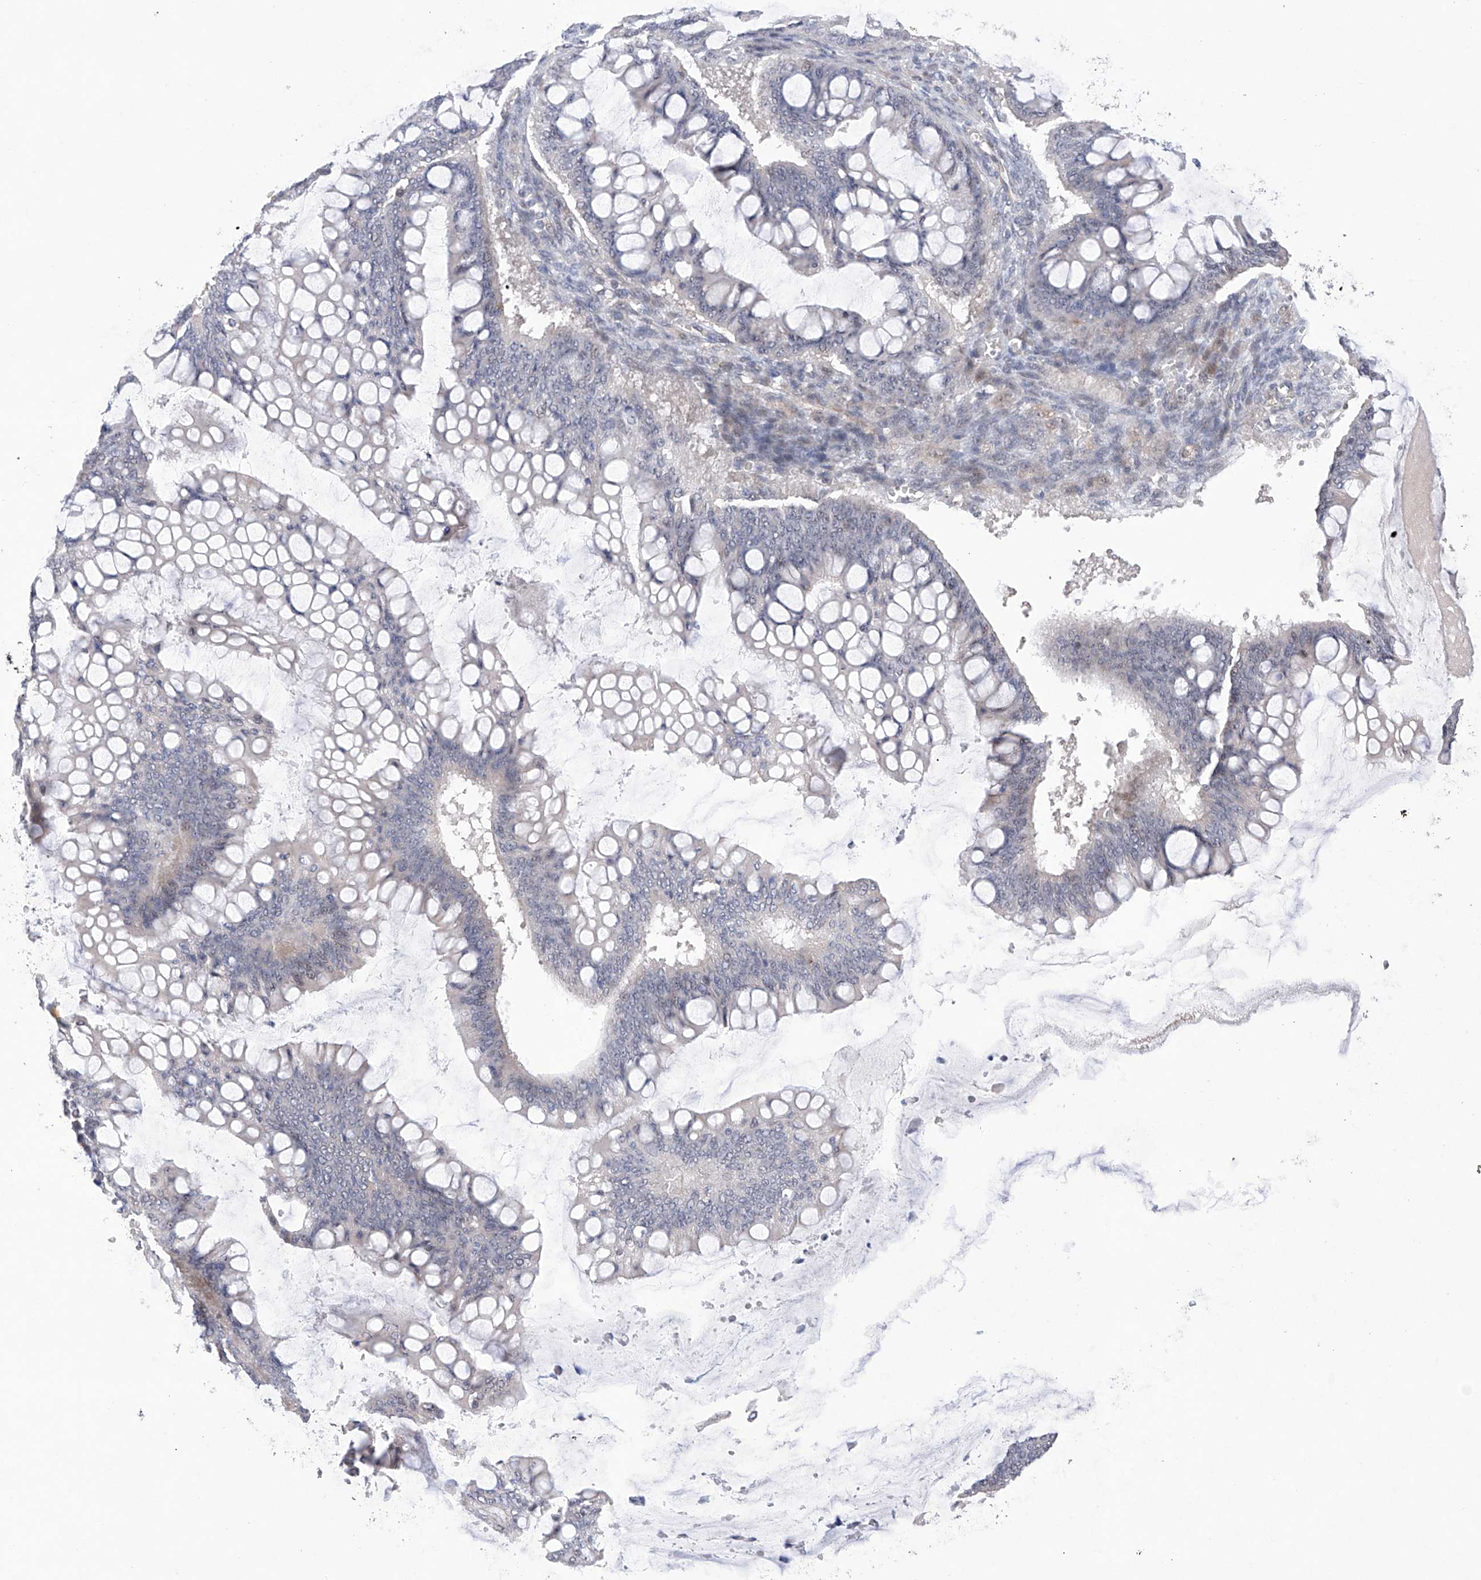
{"staining": {"intensity": "weak", "quantity": "25%-75%", "location": "nuclear"}, "tissue": "ovarian cancer", "cell_type": "Tumor cells", "image_type": "cancer", "snomed": [{"axis": "morphology", "description": "Cystadenocarcinoma, mucinous, NOS"}, {"axis": "topography", "description": "Ovary"}], "caption": "A micrograph of human mucinous cystadenocarcinoma (ovarian) stained for a protein exhibits weak nuclear brown staining in tumor cells.", "gene": "AFG1L", "patient": {"sex": "female", "age": 73}}